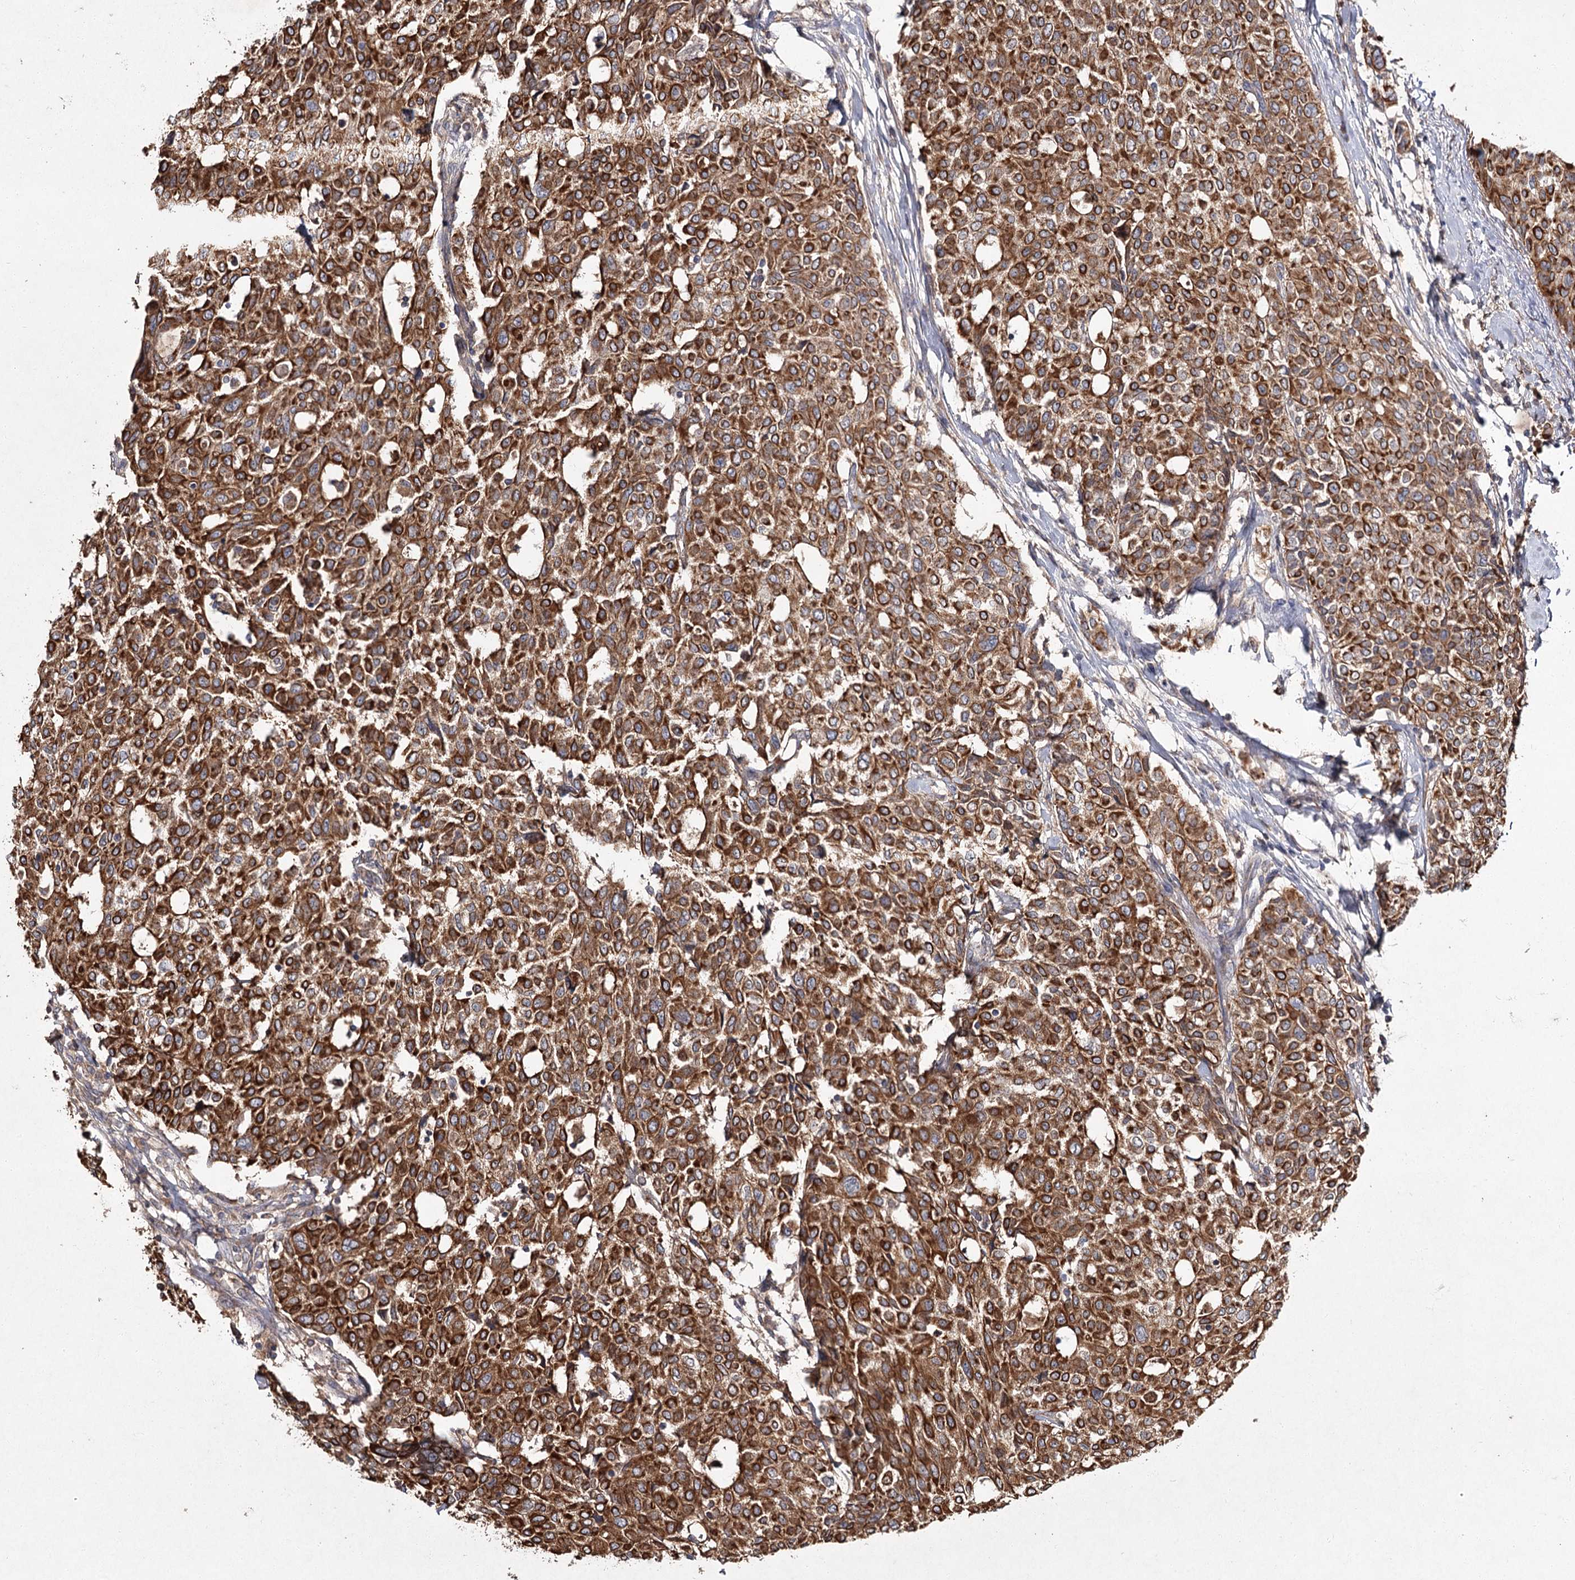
{"staining": {"intensity": "strong", "quantity": ">75%", "location": "cytoplasmic/membranous"}, "tissue": "breast cancer", "cell_type": "Tumor cells", "image_type": "cancer", "snomed": [{"axis": "morphology", "description": "Lobular carcinoma"}, {"axis": "topography", "description": "Breast"}], "caption": "Breast lobular carcinoma was stained to show a protein in brown. There is high levels of strong cytoplasmic/membranous expression in about >75% of tumor cells. The protein is stained brown, and the nuclei are stained in blue (DAB IHC with brightfield microscopy, high magnification).", "gene": "MFN1", "patient": {"sex": "female", "age": 51}}